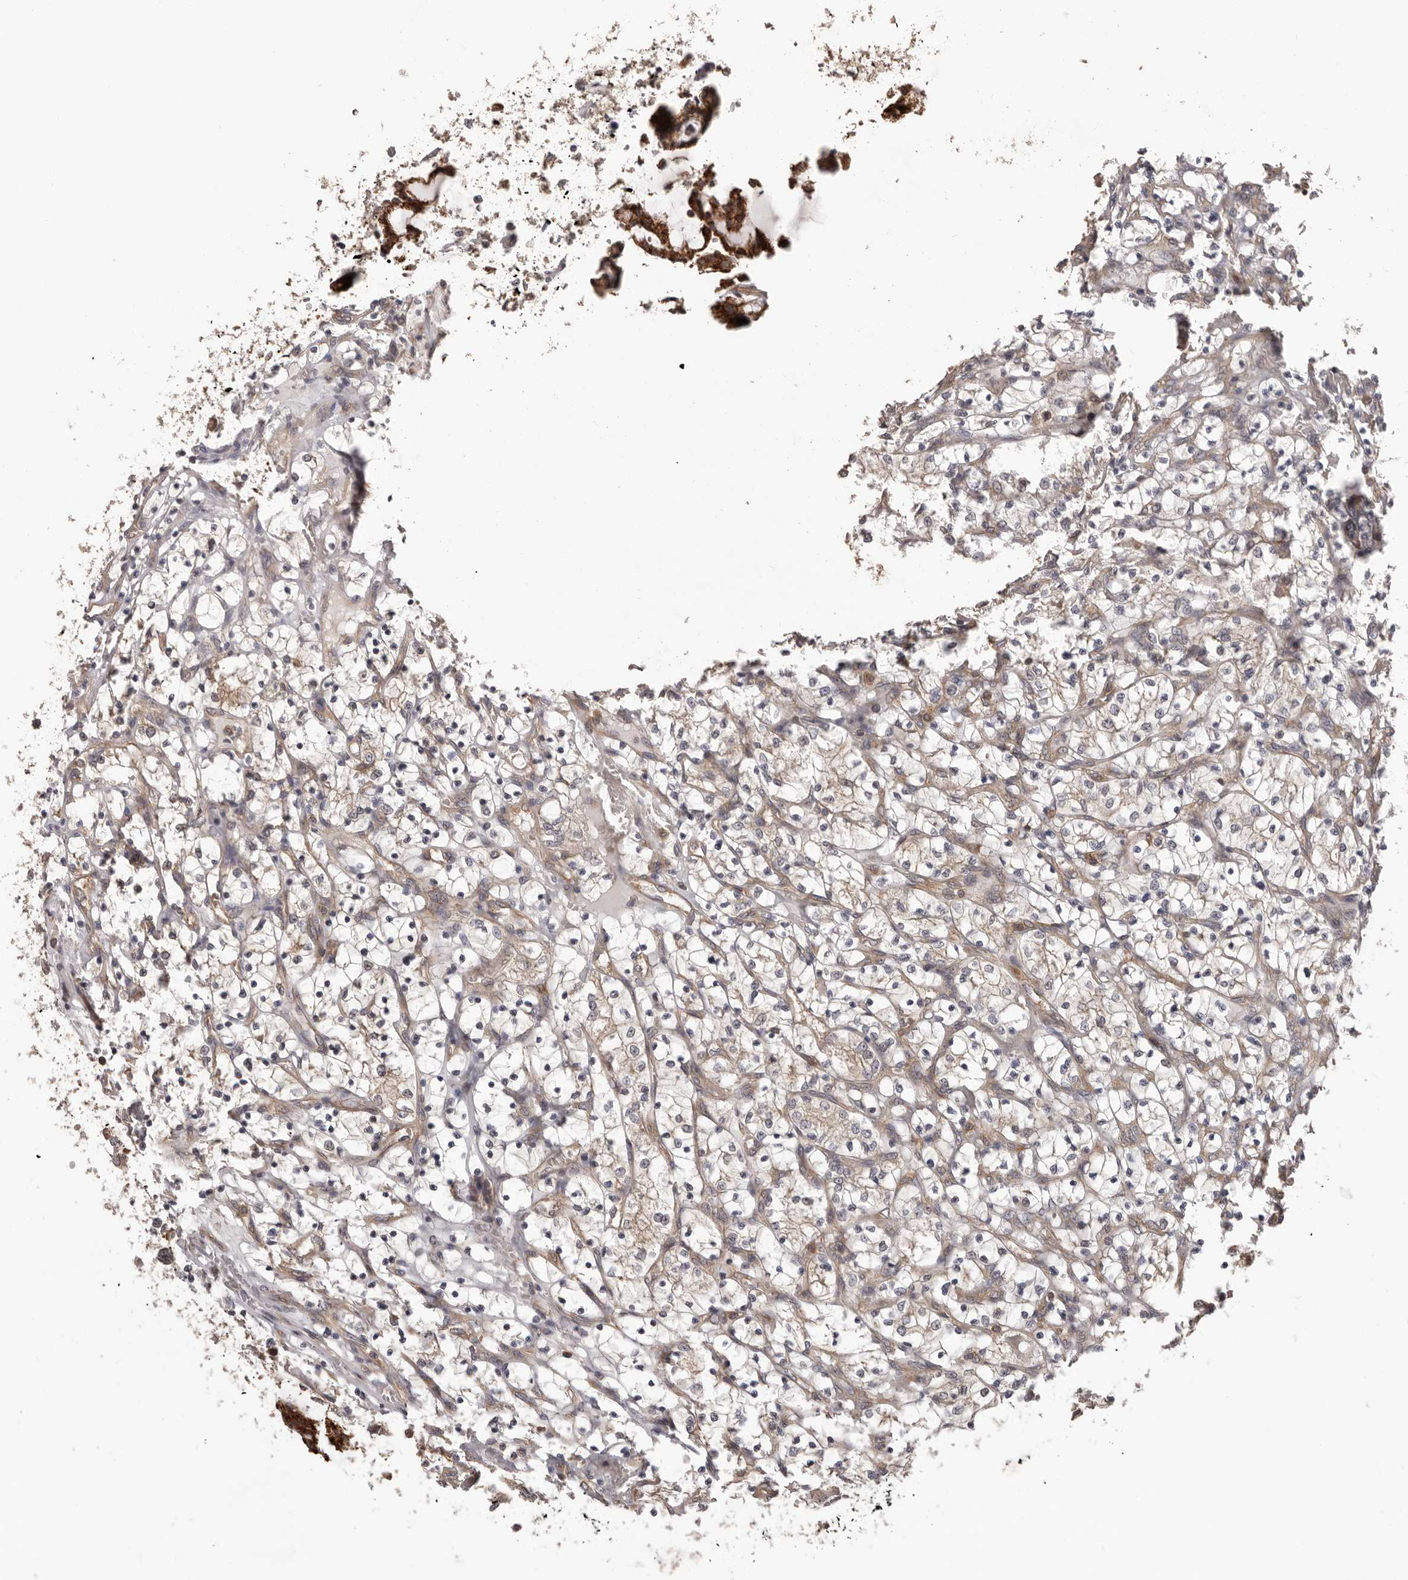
{"staining": {"intensity": "moderate", "quantity": "25%-75%", "location": "cytoplasmic/membranous"}, "tissue": "renal cancer", "cell_type": "Tumor cells", "image_type": "cancer", "snomed": [{"axis": "morphology", "description": "Adenocarcinoma, NOS"}, {"axis": "topography", "description": "Kidney"}], "caption": "This histopathology image reveals renal cancer stained with immunohistochemistry to label a protein in brown. The cytoplasmic/membranous of tumor cells show moderate positivity for the protein. Nuclei are counter-stained blue.", "gene": "HBS1L", "patient": {"sex": "female", "age": 69}}